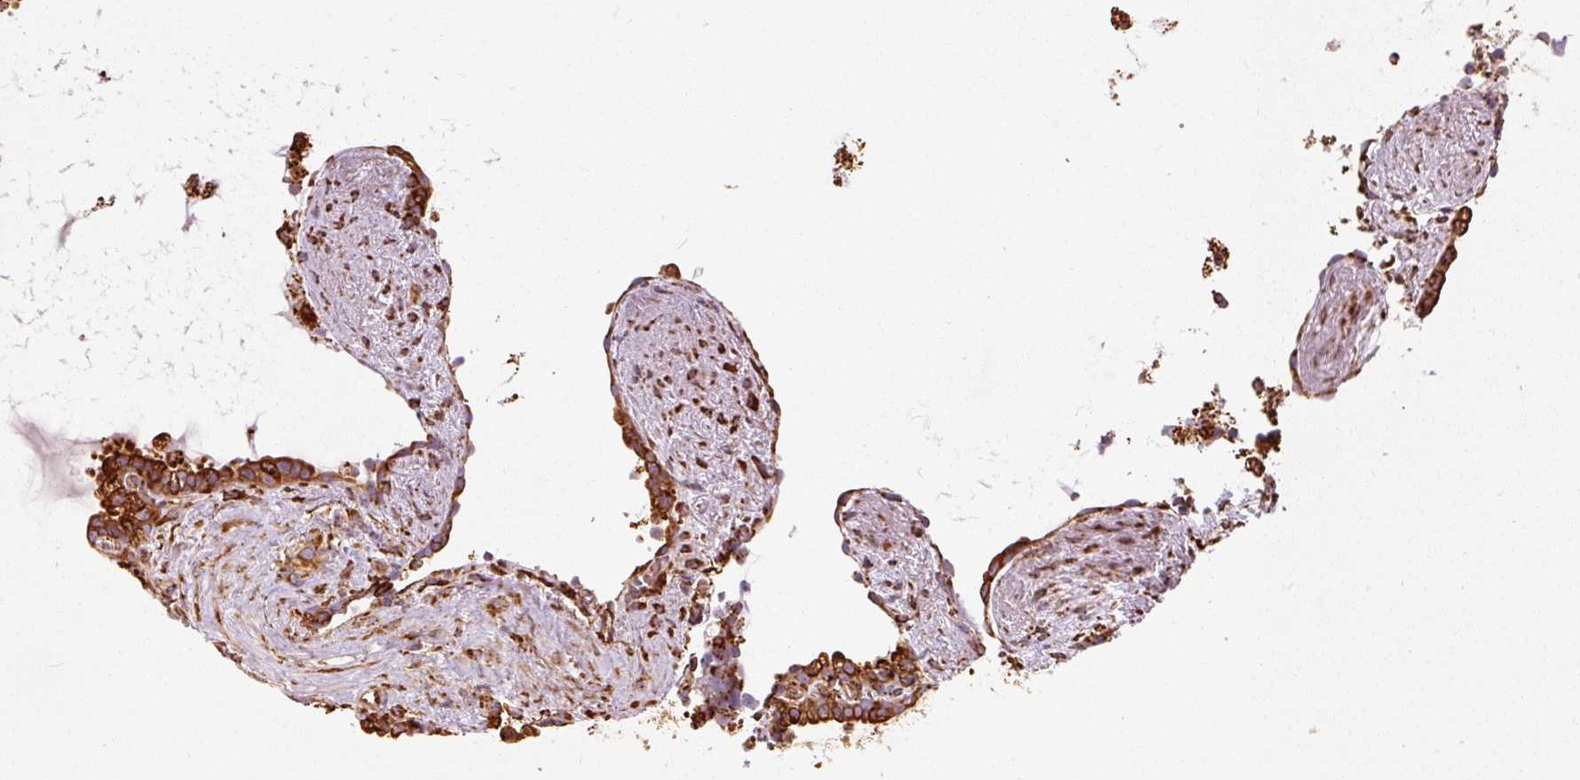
{"staining": {"intensity": "strong", "quantity": ">75%", "location": "cytoplasmic/membranous"}, "tissue": "seminal vesicle", "cell_type": "Glandular cells", "image_type": "normal", "snomed": [{"axis": "morphology", "description": "Normal tissue, NOS"}, {"axis": "topography", "description": "Seminal veicle"}], "caption": "Protein positivity by IHC reveals strong cytoplasmic/membranous positivity in approximately >75% of glandular cells in normal seminal vesicle. The protein is shown in brown color, while the nuclei are stained blue.", "gene": "ENSG00000256500", "patient": {"sex": "male", "age": 76}}